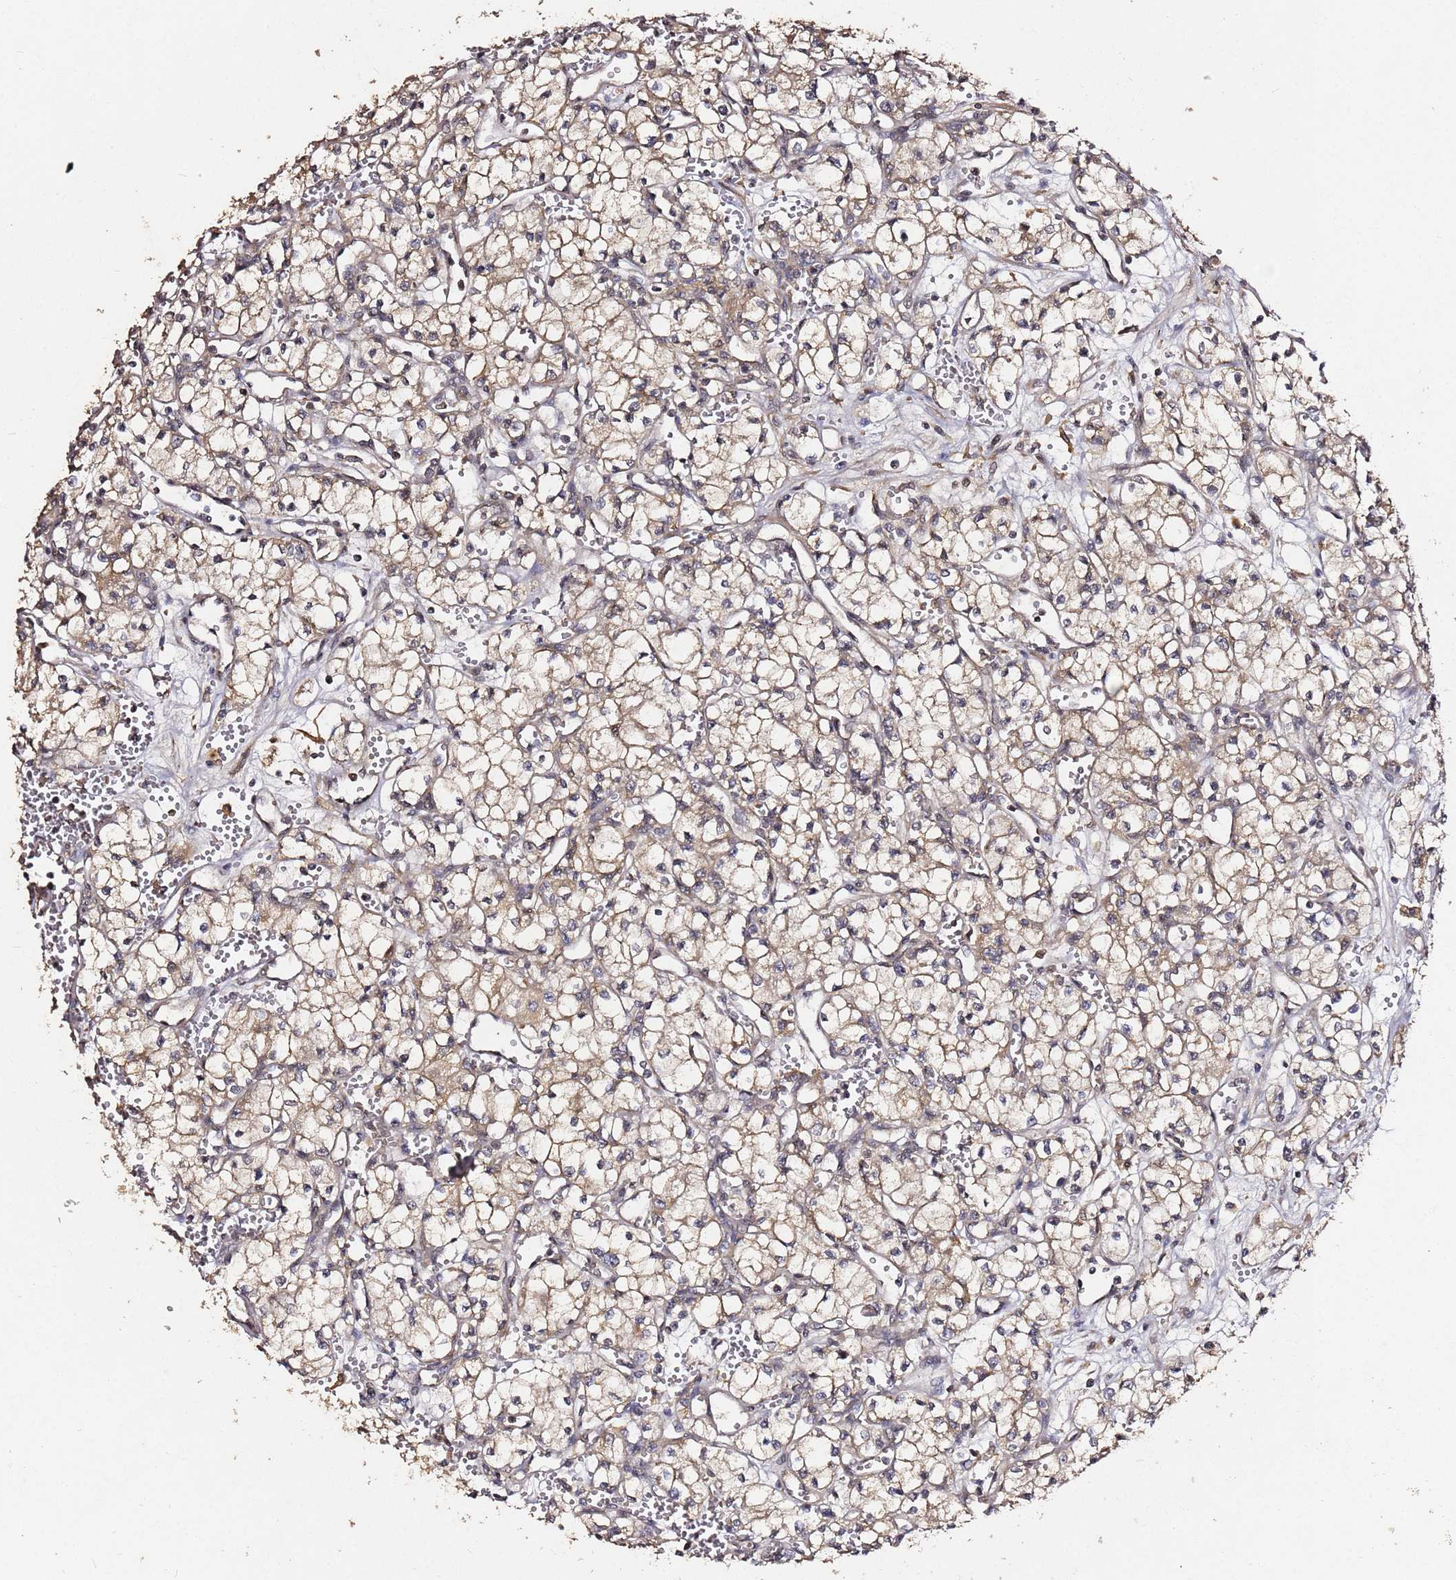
{"staining": {"intensity": "weak", "quantity": ">75%", "location": "cytoplasmic/membranous"}, "tissue": "renal cancer", "cell_type": "Tumor cells", "image_type": "cancer", "snomed": [{"axis": "morphology", "description": "Adenocarcinoma, NOS"}, {"axis": "topography", "description": "Kidney"}], "caption": "Immunohistochemistry (IHC) of adenocarcinoma (renal) reveals low levels of weak cytoplasmic/membranous staining in approximately >75% of tumor cells.", "gene": "C6orf136", "patient": {"sex": "male", "age": 59}}